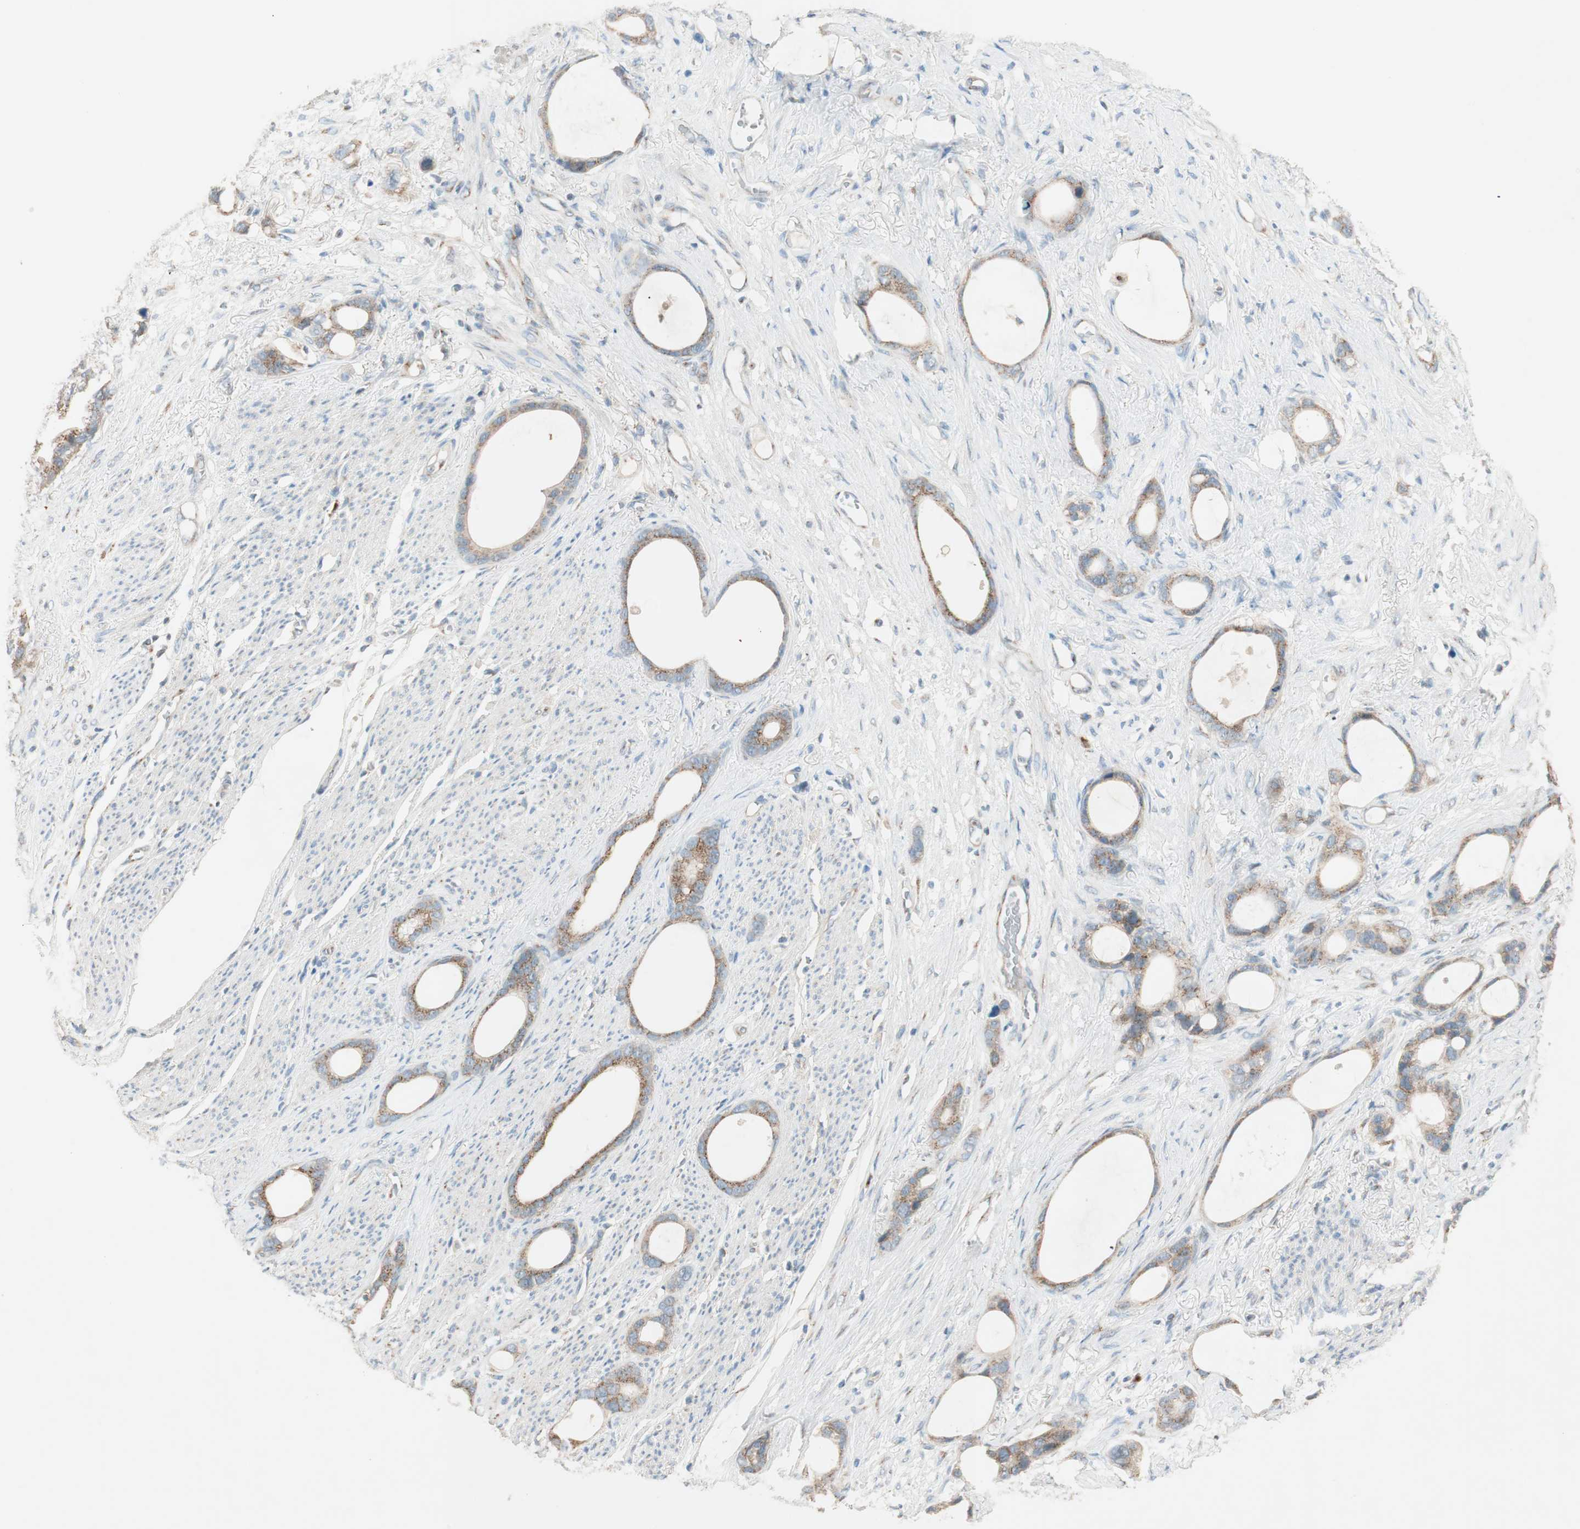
{"staining": {"intensity": "moderate", "quantity": ">75%", "location": "cytoplasmic/membranous"}, "tissue": "stomach cancer", "cell_type": "Tumor cells", "image_type": "cancer", "snomed": [{"axis": "morphology", "description": "Adenocarcinoma, NOS"}, {"axis": "topography", "description": "Stomach"}], "caption": "Immunohistochemistry (IHC) histopathology image of human stomach cancer (adenocarcinoma) stained for a protein (brown), which demonstrates medium levels of moderate cytoplasmic/membranous expression in approximately >75% of tumor cells.", "gene": "SEC16A", "patient": {"sex": "female", "age": 75}}